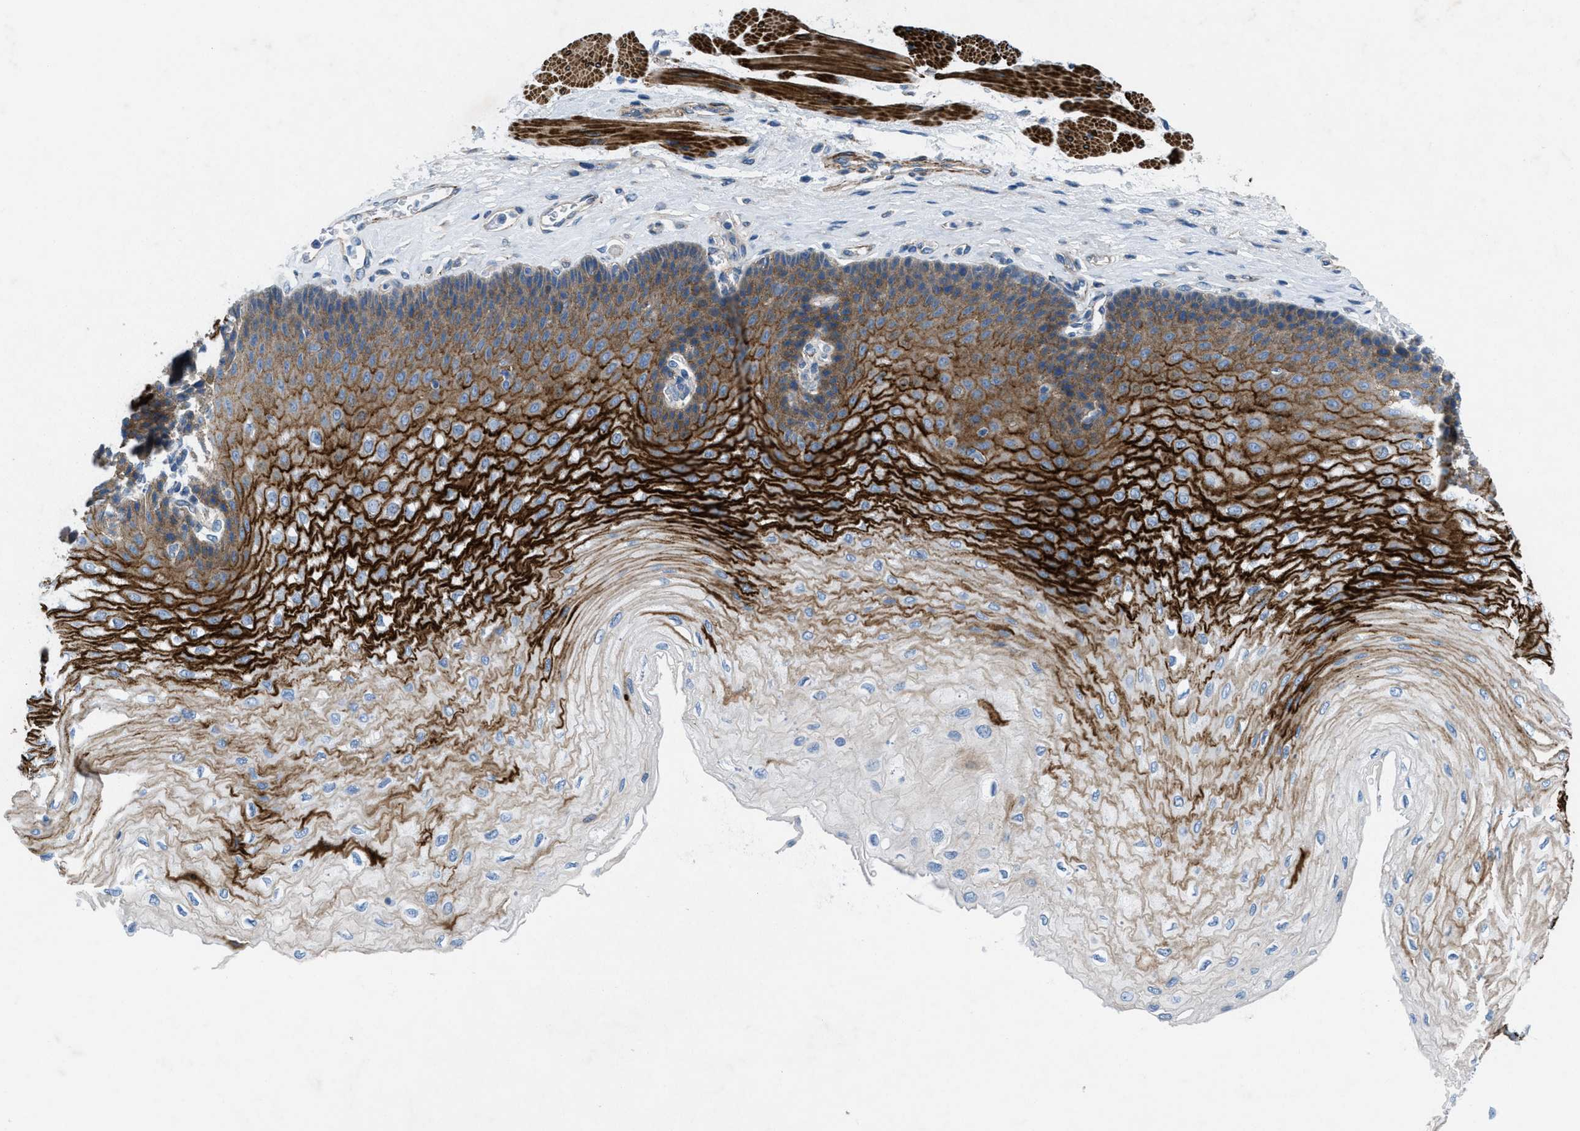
{"staining": {"intensity": "strong", "quantity": "25%-75%", "location": "cytoplasmic/membranous"}, "tissue": "esophagus", "cell_type": "Squamous epithelial cells", "image_type": "normal", "snomed": [{"axis": "morphology", "description": "Normal tissue, NOS"}, {"axis": "topography", "description": "Esophagus"}], "caption": "Brown immunohistochemical staining in unremarkable esophagus displays strong cytoplasmic/membranous expression in approximately 25%-75% of squamous epithelial cells.", "gene": "MFSD13A", "patient": {"sex": "female", "age": 72}}